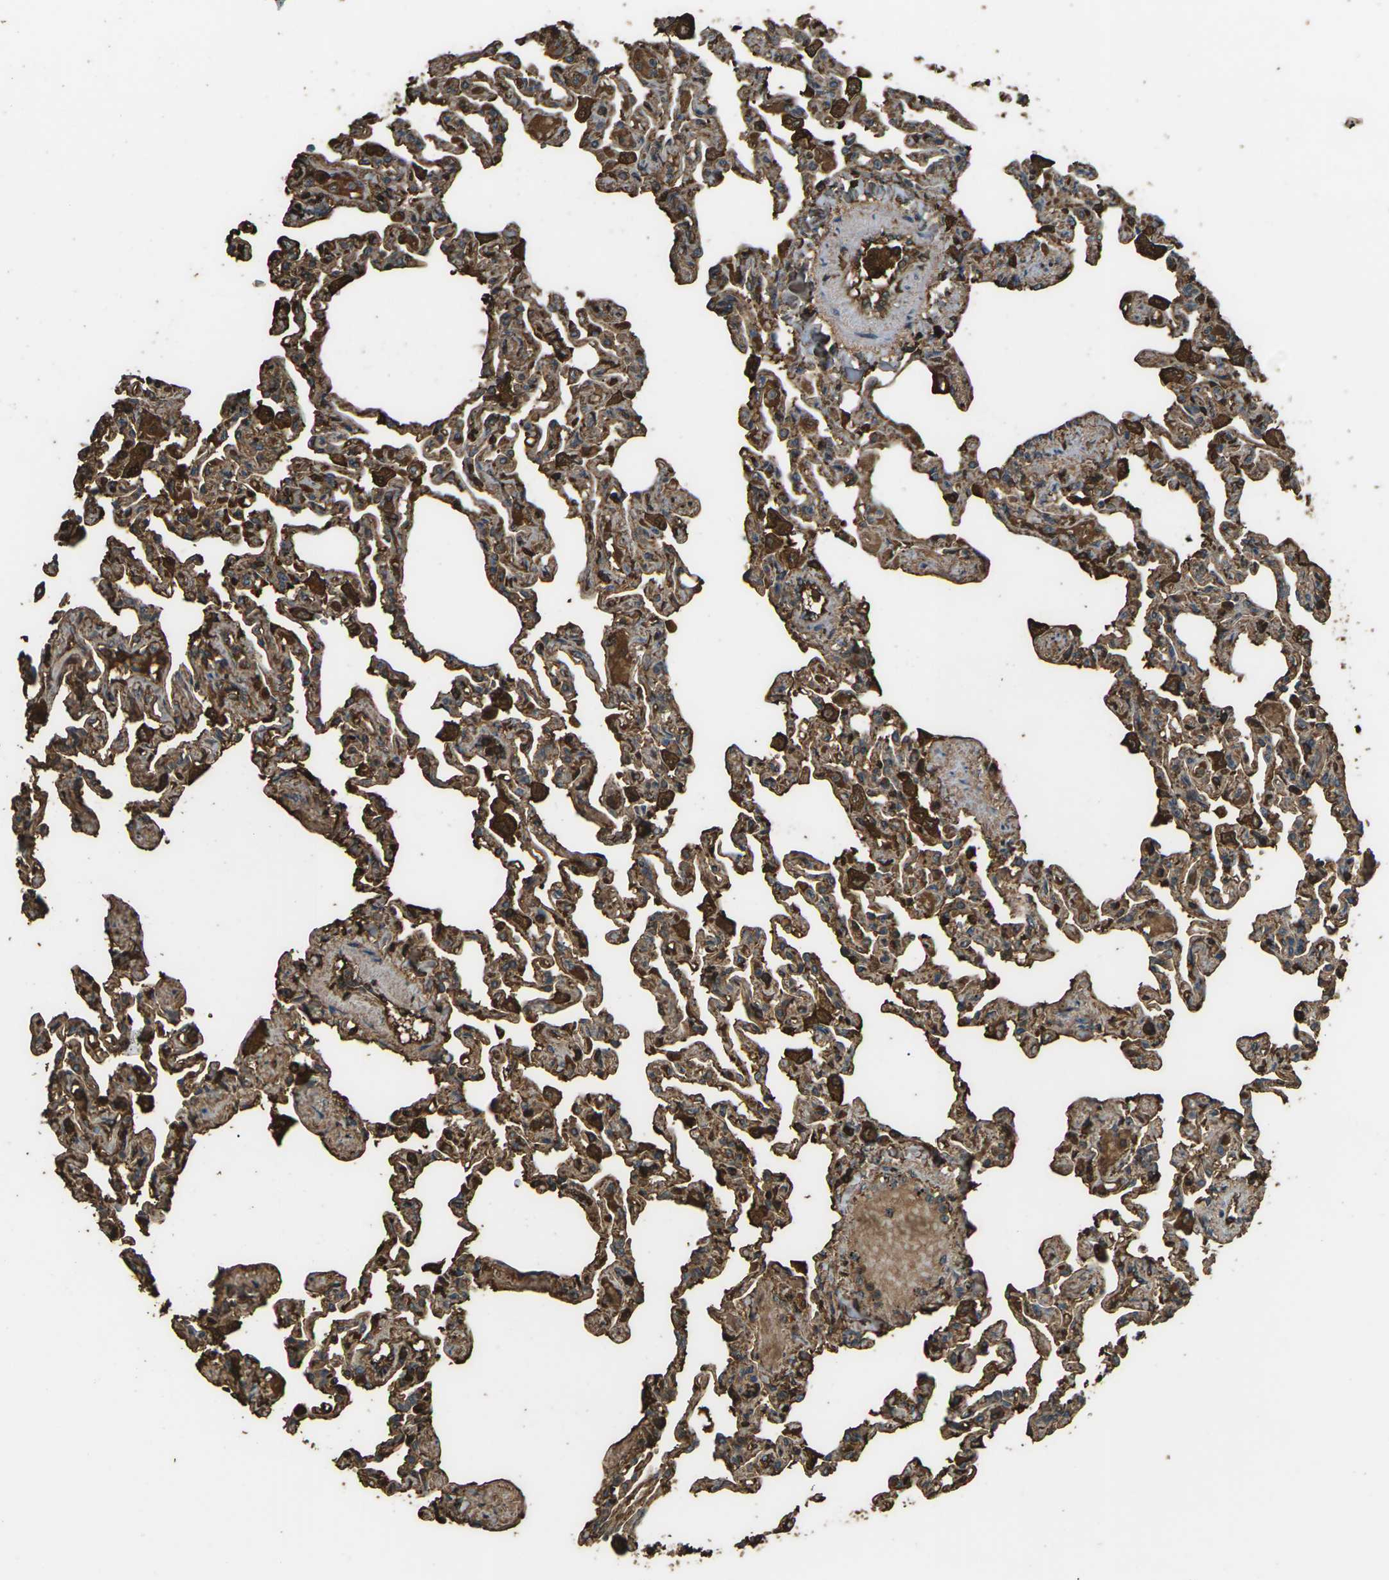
{"staining": {"intensity": "moderate", "quantity": ">75%", "location": "cytoplasmic/membranous"}, "tissue": "lung", "cell_type": "Alveolar cells", "image_type": "normal", "snomed": [{"axis": "morphology", "description": "Normal tissue, NOS"}, {"axis": "topography", "description": "Lung"}], "caption": "This image demonstrates normal lung stained with IHC to label a protein in brown. The cytoplasmic/membranous of alveolar cells show moderate positivity for the protein. Nuclei are counter-stained blue.", "gene": "CYP1B1", "patient": {"sex": "male", "age": 21}}